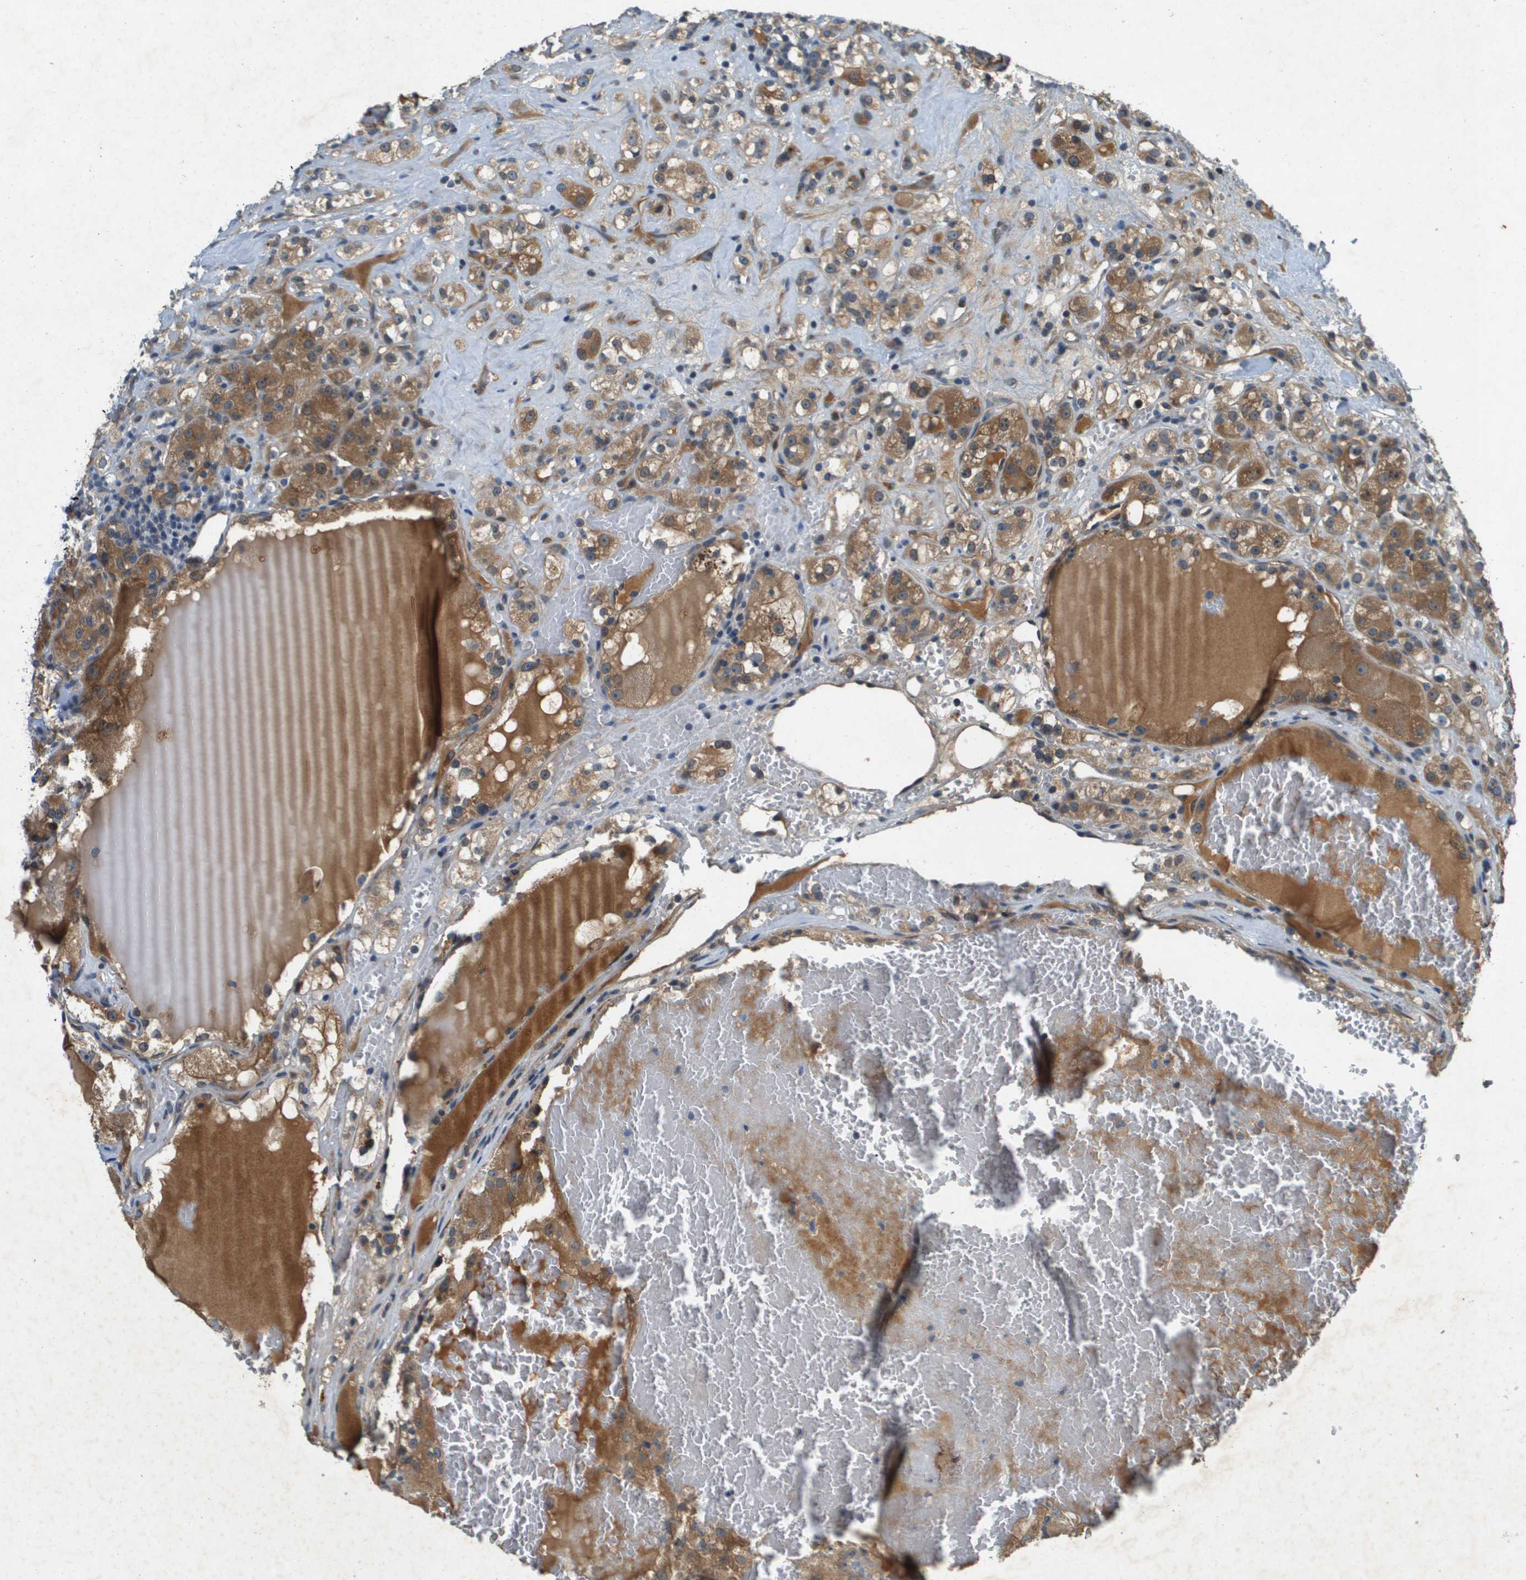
{"staining": {"intensity": "moderate", "quantity": ">75%", "location": "cytoplasmic/membranous"}, "tissue": "renal cancer", "cell_type": "Tumor cells", "image_type": "cancer", "snomed": [{"axis": "morphology", "description": "Normal tissue, NOS"}, {"axis": "morphology", "description": "Adenocarcinoma, NOS"}, {"axis": "topography", "description": "Kidney"}], "caption": "Immunohistochemistry (IHC) (DAB) staining of renal adenocarcinoma exhibits moderate cytoplasmic/membranous protein staining in approximately >75% of tumor cells. The staining is performed using DAB brown chromogen to label protein expression. The nuclei are counter-stained blue using hematoxylin.", "gene": "PGAP3", "patient": {"sex": "male", "age": 61}}